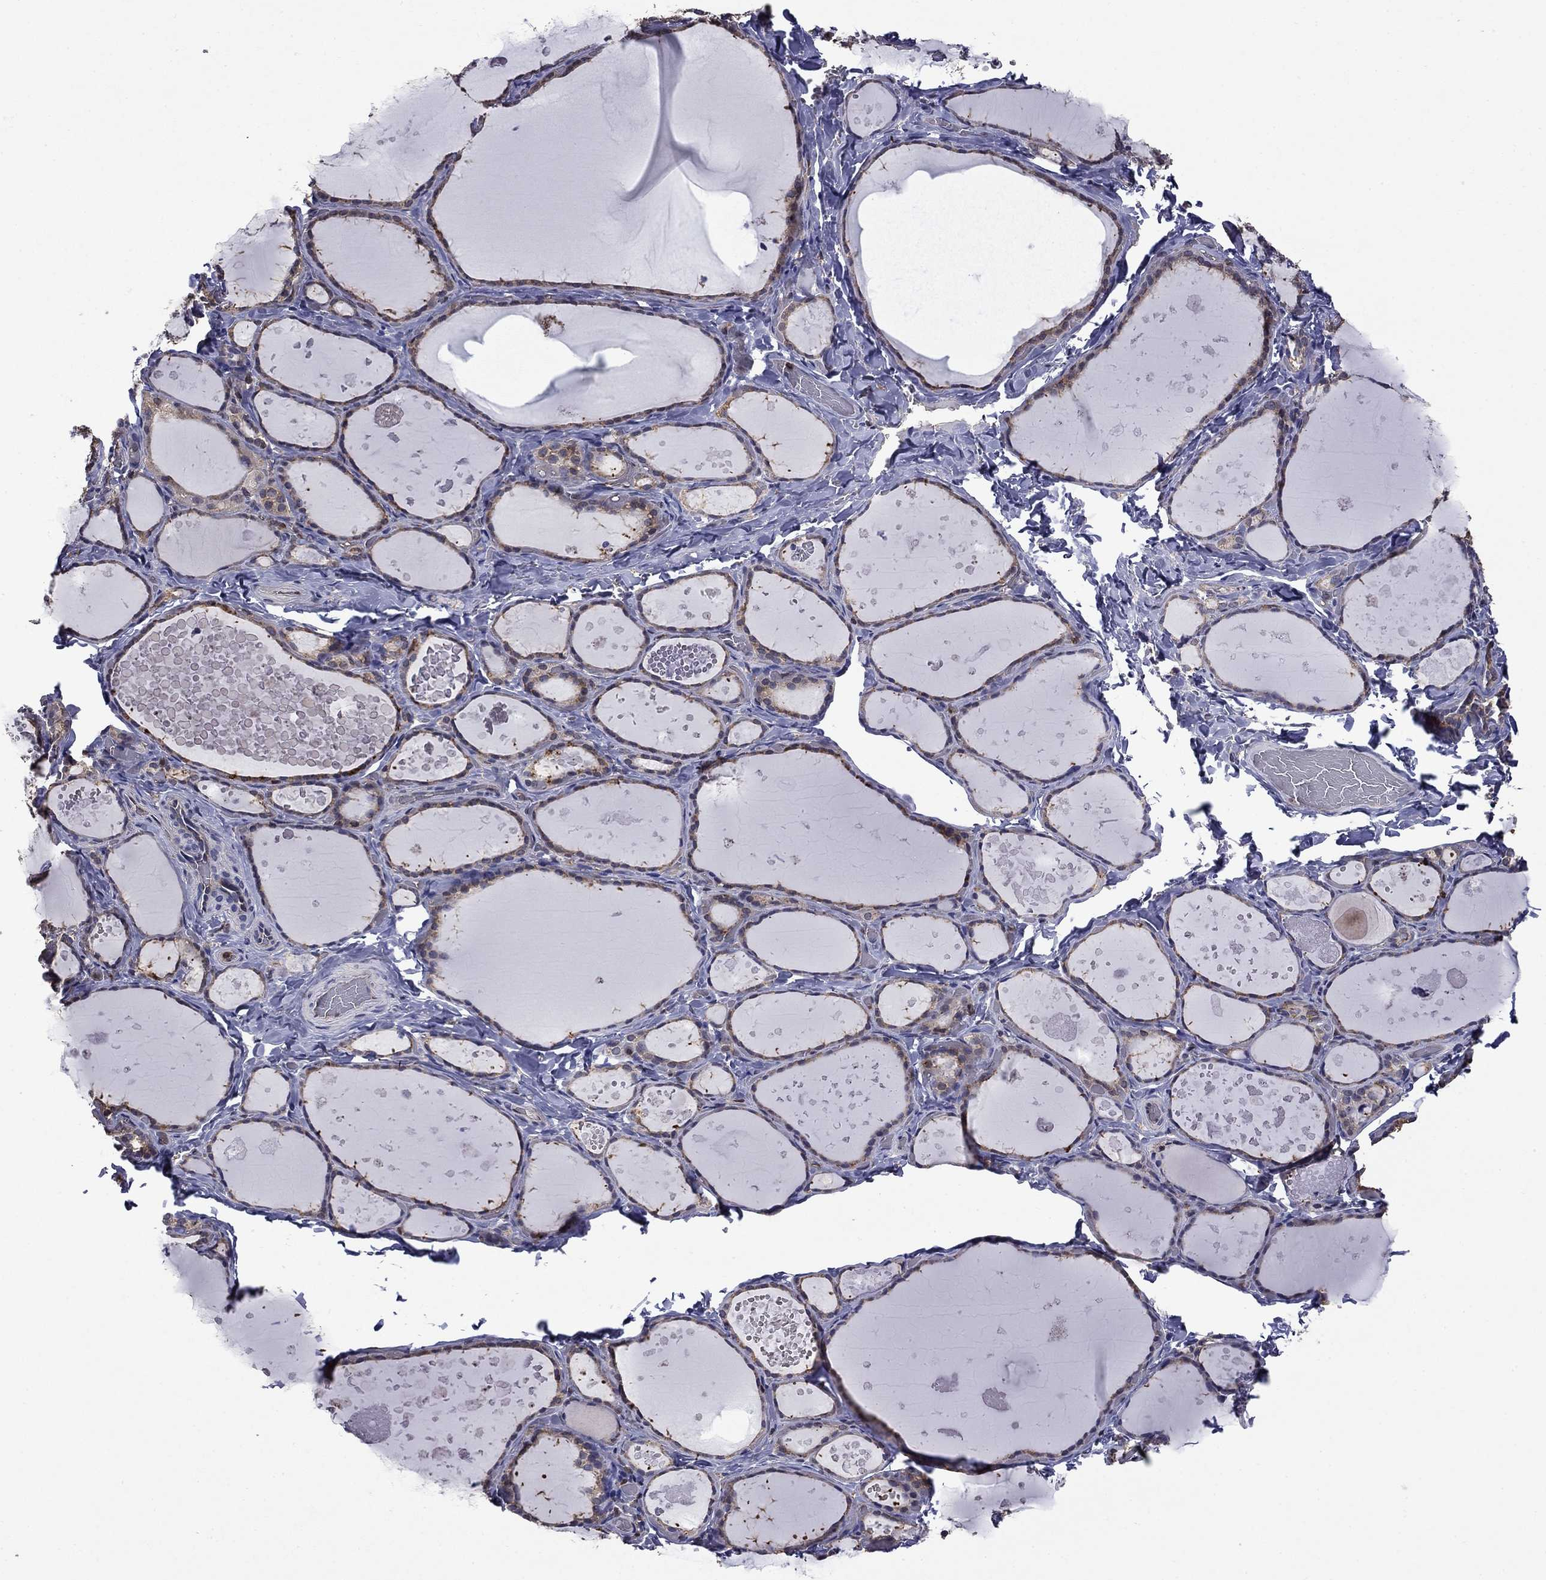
{"staining": {"intensity": "moderate", "quantity": "<25%", "location": "cytoplasmic/membranous"}, "tissue": "thyroid gland", "cell_type": "Glandular cells", "image_type": "normal", "snomed": [{"axis": "morphology", "description": "Normal tissue, NOS"}, {"axis": "topography", "description": "Thyroid gland"}], "caption": "Immunohistochemical staining of benign human thyroid gland displays <25% levels of moderate cytoplasmic/membranous protein expression in approximately <25% of glandular cells. Ihc stains the protein of interest in brown and the nuclei are stained blue.", "gene": "APPBP2", "patient": {"sex": "female", "age": 56}}